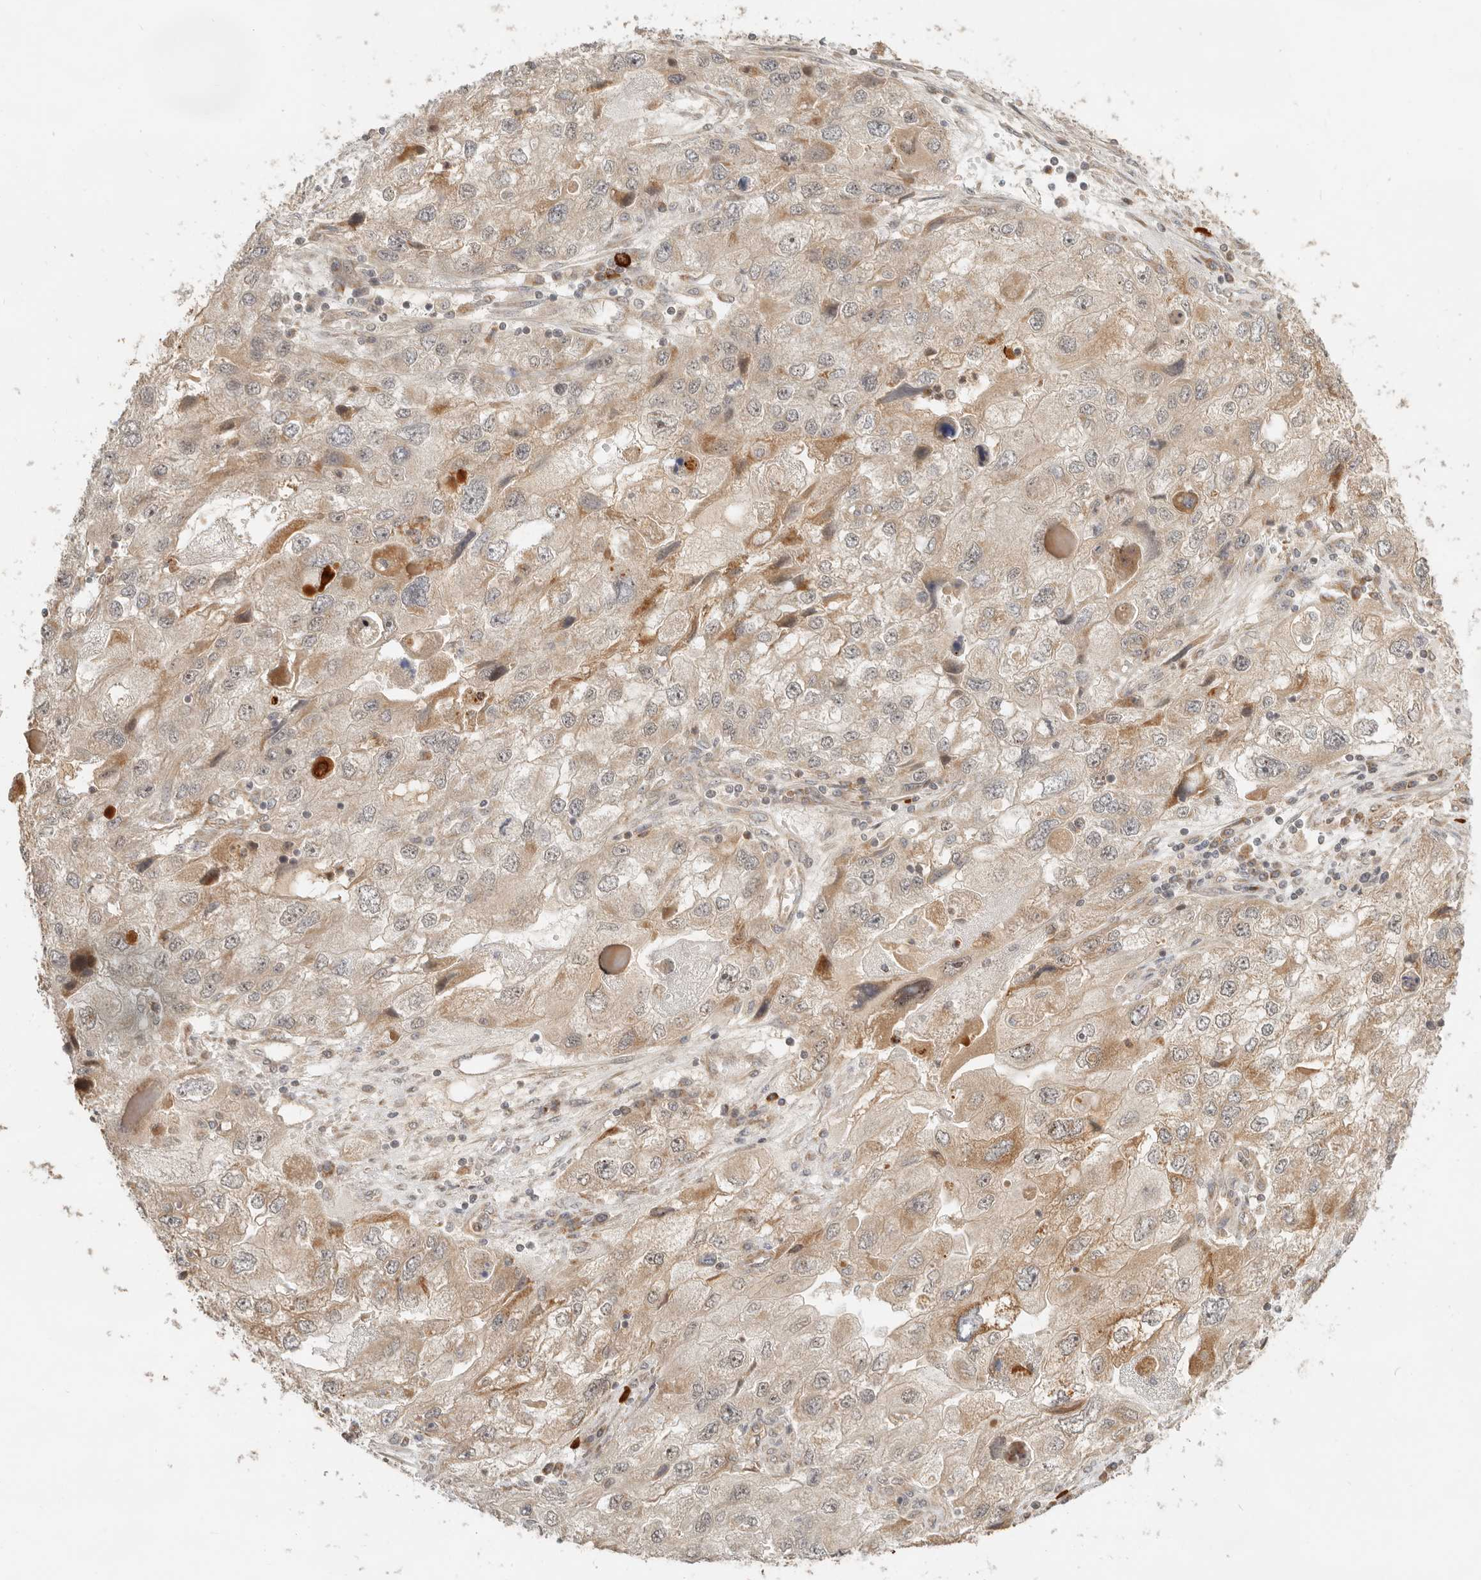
{"staining": {"intensity": "moderate", "quantity": "<25%", "location": "cytoplasmic/membranous"}, "tissue": "endometrial cancer", "cell_type": "Tumor cells", "image_type": "cancer", "snomed": [{"axis": "morphology", "description": "Adenocarcinoma, NOS"}, {"axis": "topography", "description": "Endometrium"}], "caption": "Tumor cells demonstrate moderate cytoplasmic/membranous expression in approximately <25% of cells in endometrial cancer. (DAB IHC with brightfield microscopy, high magnification).", "gene": "BAALC", "patient": {"sex": "female", "age": 49}}